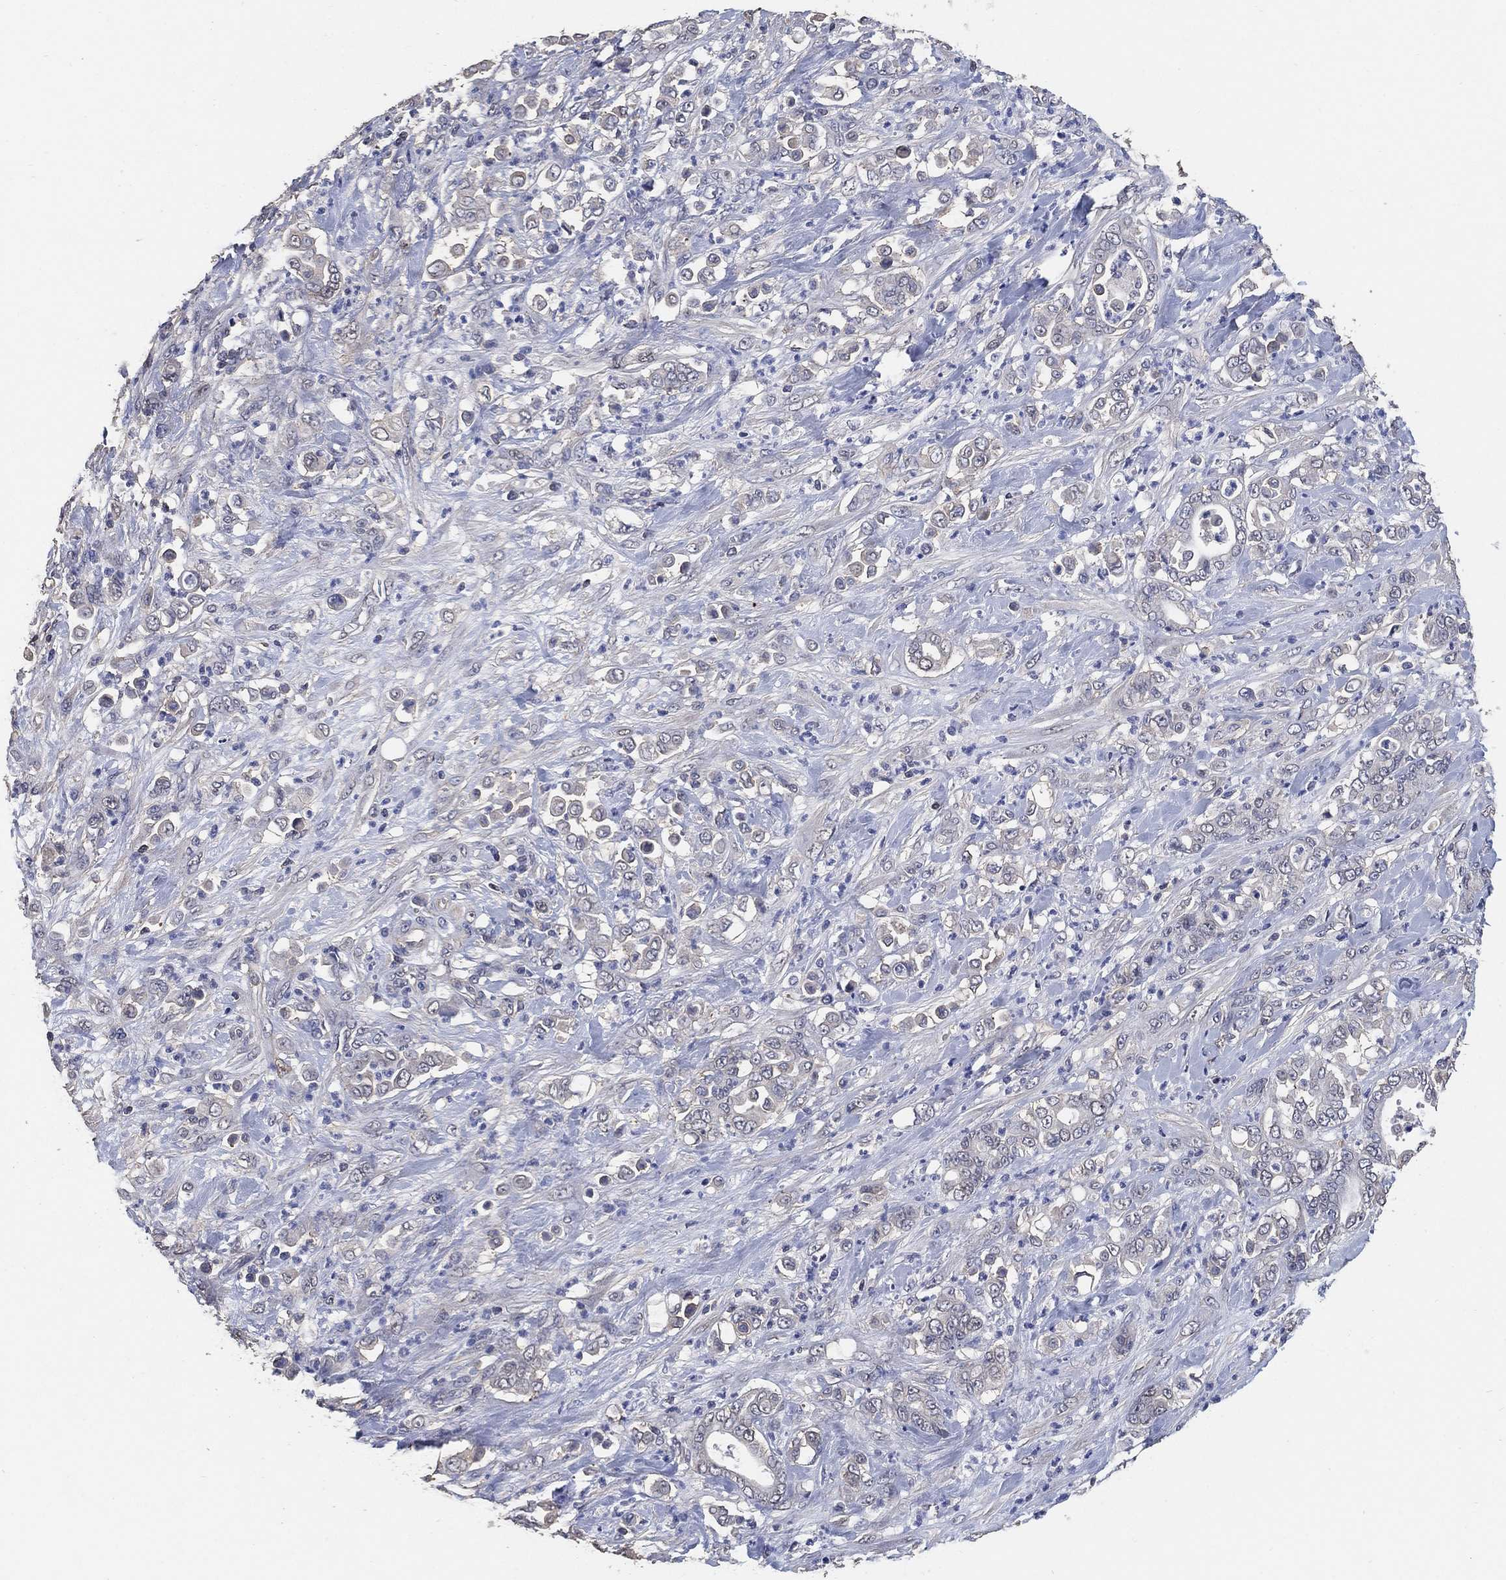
{"staining": {"intensity": "negative", "quantity": "none", "location": "none"}, "tissue": "stomach cancer", "cell_type": "Tumor cells", "image_type": "cancer", "snomed": [{"axis": "morphology", "description": "Adenocarcinoma, NOS"}, {"axis": "topography", "description": "Stomach"}], "caption": "Protein analysis of stomach adenocarcinoma reveals no significant staining in tumor cells.", "gene": "KLK5", "patient": {"sex": "female", "age": 79}}